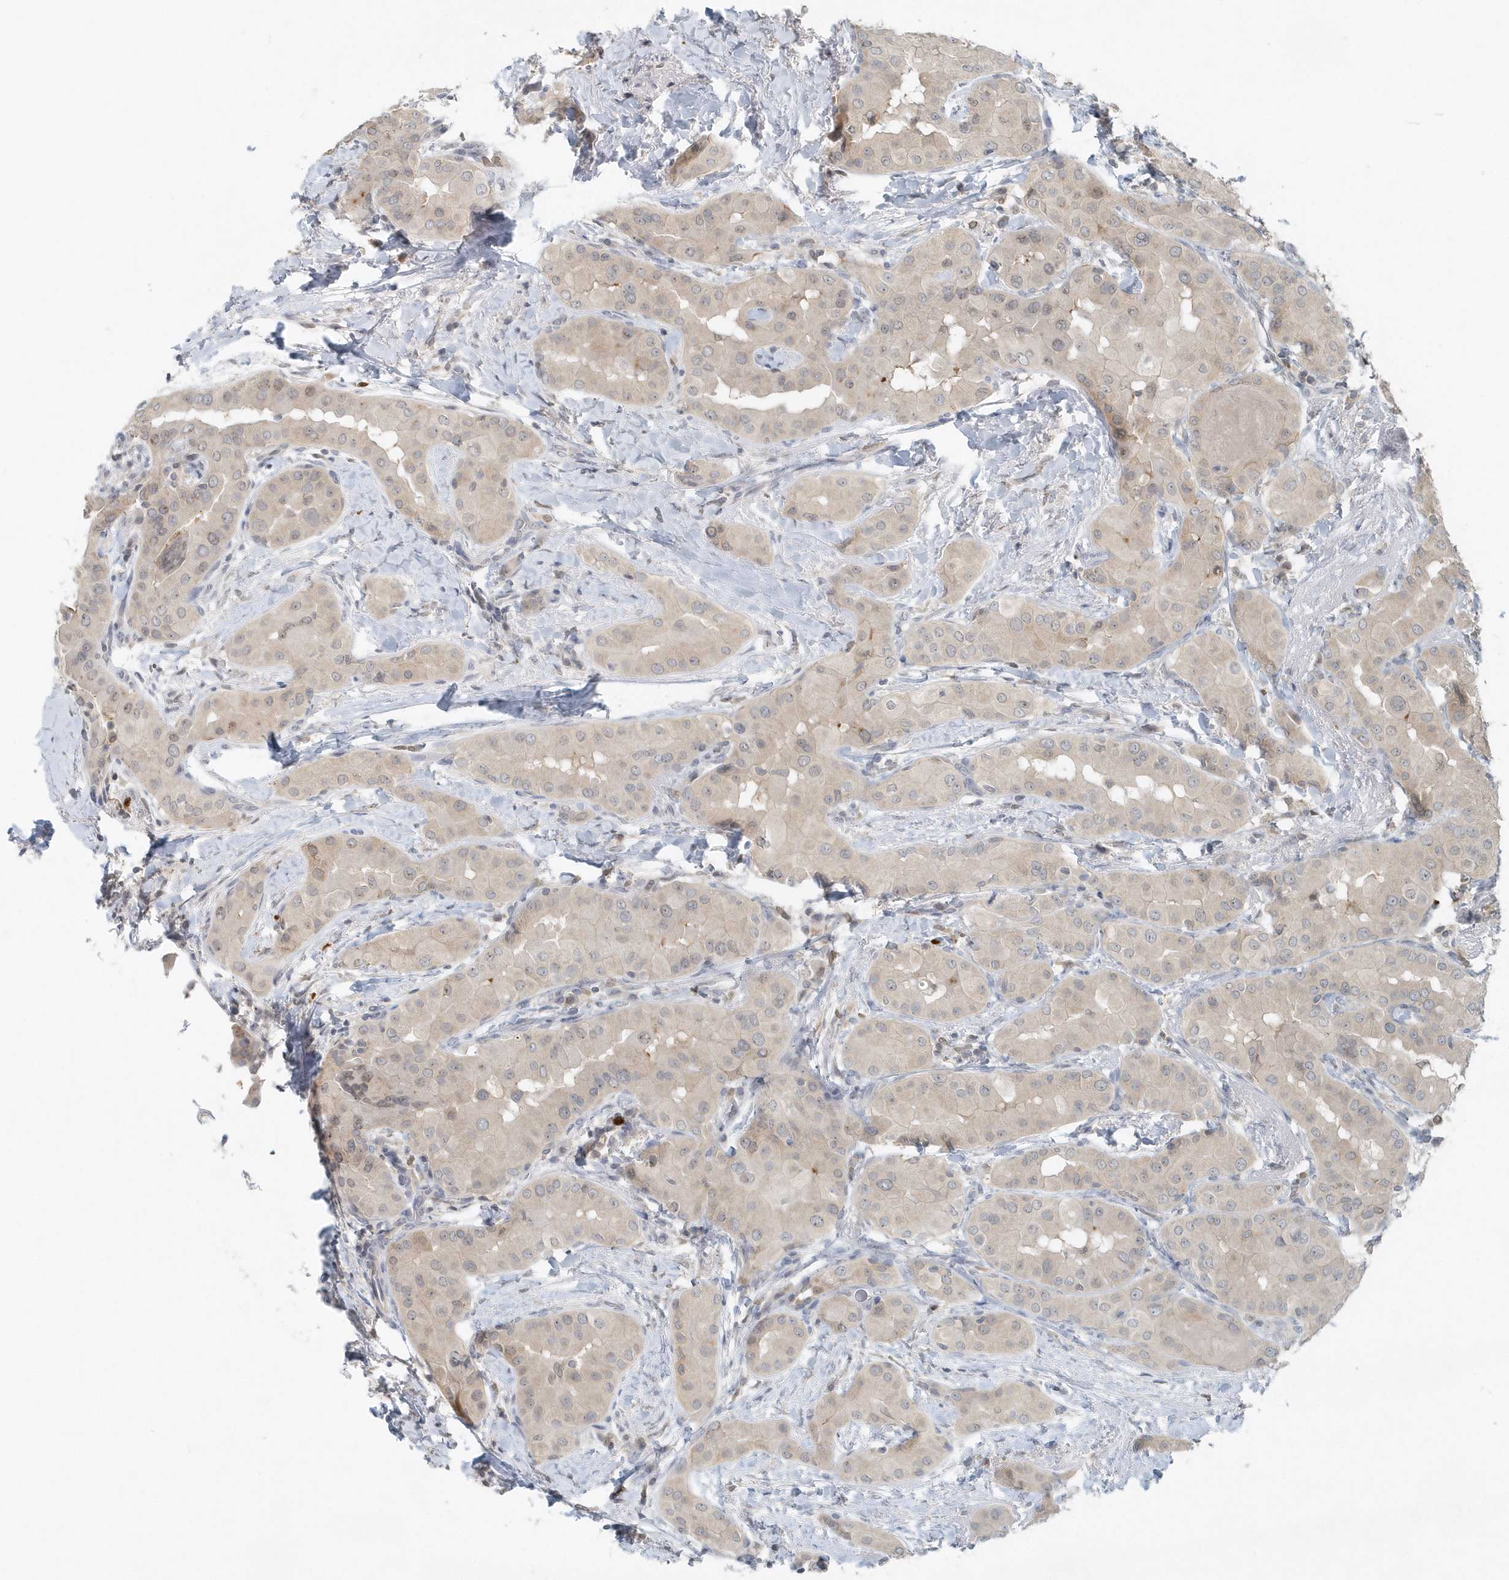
{"staining": {"intensity": "weak", "quantity": "<25%", "location": "cytoplasmic/membranous"}, "tissue": "thyroid cancer", "cell_type": "Tumor cells", "image_type": "cancer", "snomed": [{"axis": "morphology", "description": "Papillary adenocarcinoma, NOS"}, {"axis": "topography", "description": "Thyroid gland"}], "caption": "This is an immunohistochemistry histopathology image of papillary adenocarcinoma (thyroid). There is no positivity in tumor cells.", "gene": "NUP54", "patient": {"sex": "male", "age": 33}}